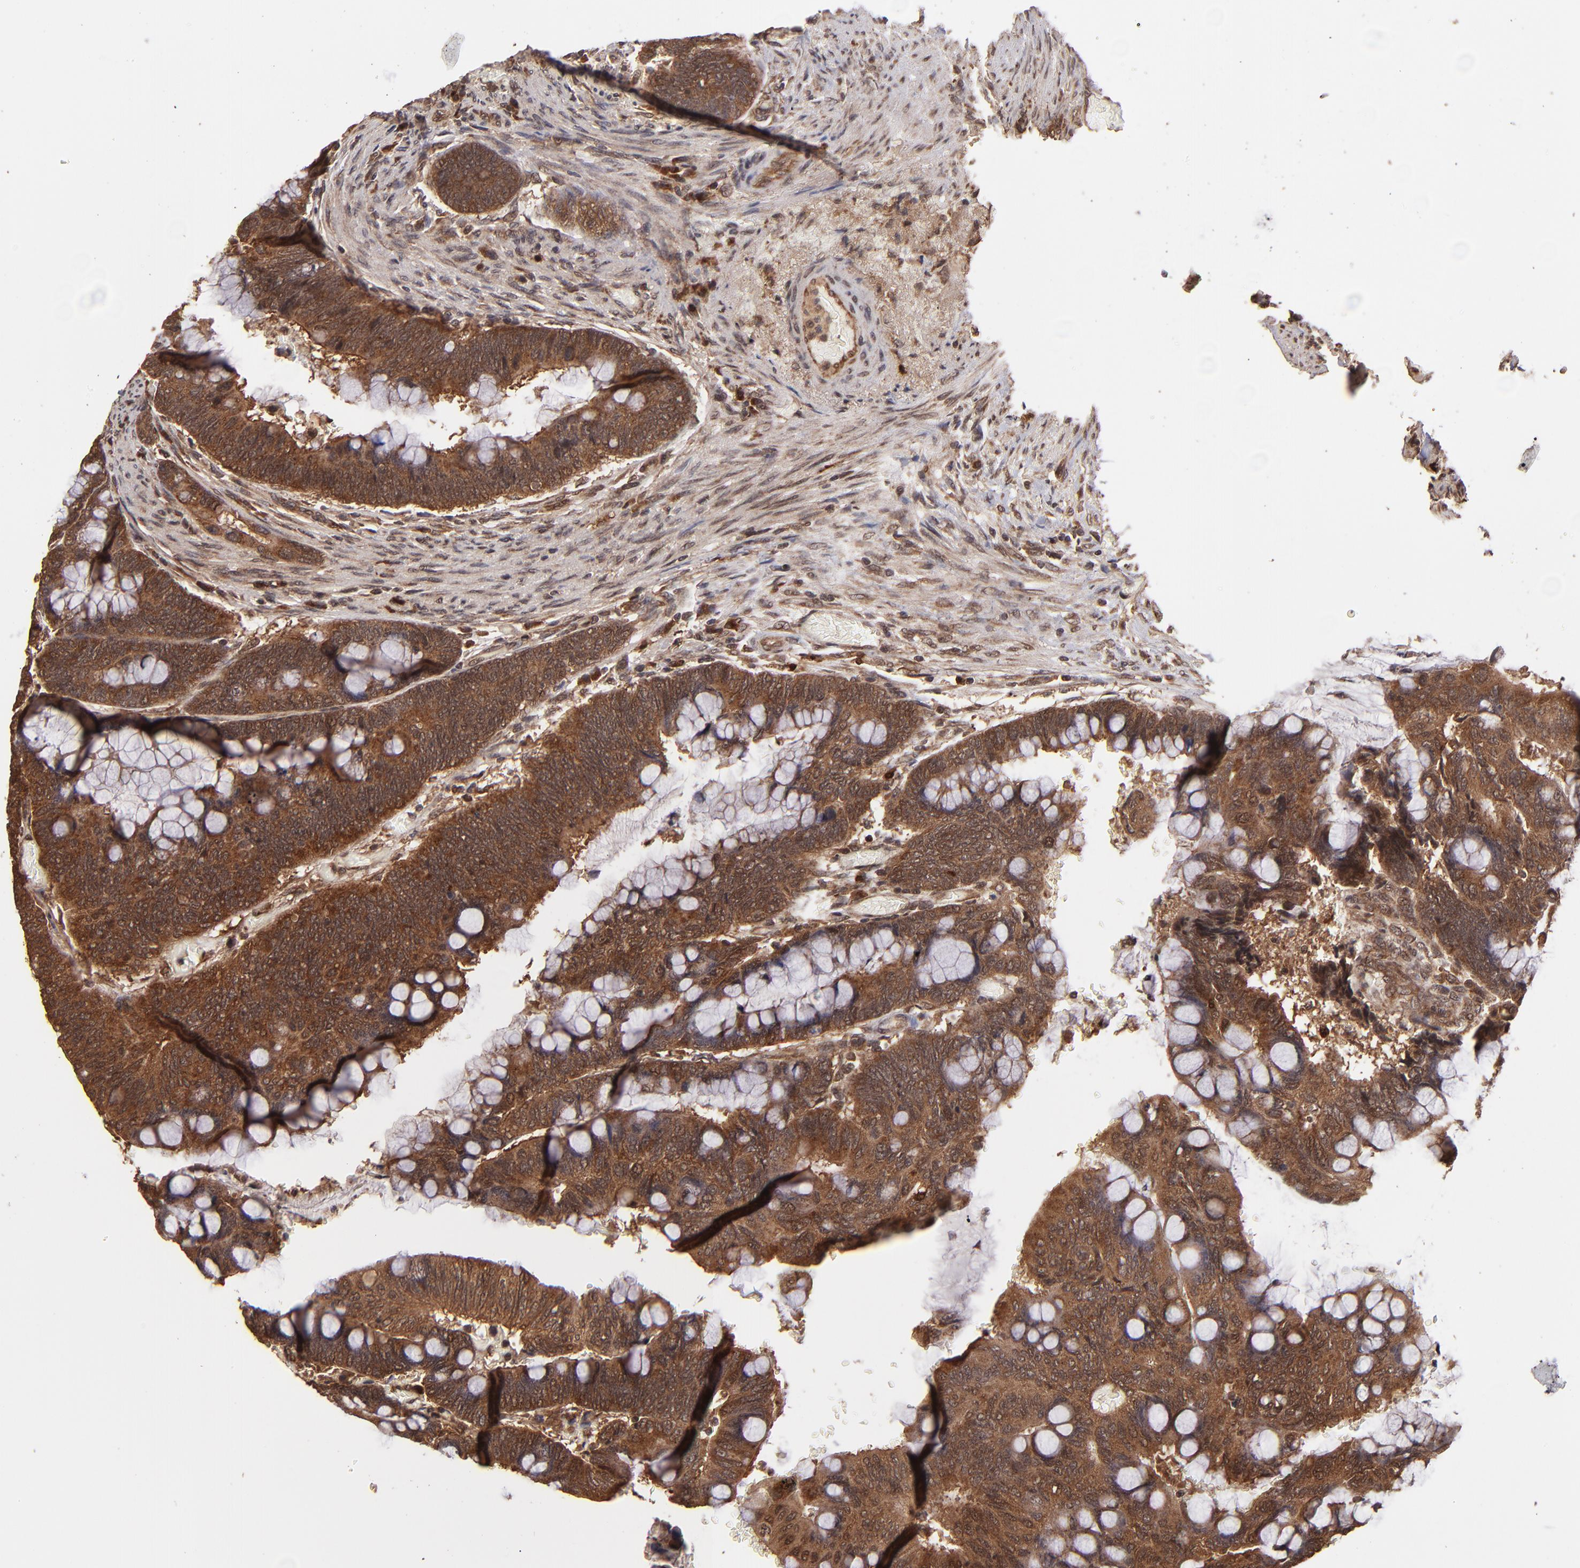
{"staining": {"intensity": "strong", "quantity": ">75%", "location": "cytoplasmic/membranous"}, "tissue": "colorectal cancer", "cell_type": "Tumor cells", "image_type": "cancer", "snomed": [{"axis": "morphology", "description": "Normal tissue, NOS"}, {"axis": "morphology", "description": "Adenocarcinoma, NOS"}, {"axis": "topography", "description": "Rectum"}], "caption": "Strong cytoplasmic/membranous protein staining is appreciated in about >75% of tumor cells in adenocarcinoma (colorectal).", "gene": "NFE2L2", "patient": {"sex": "male", "age": 92}}